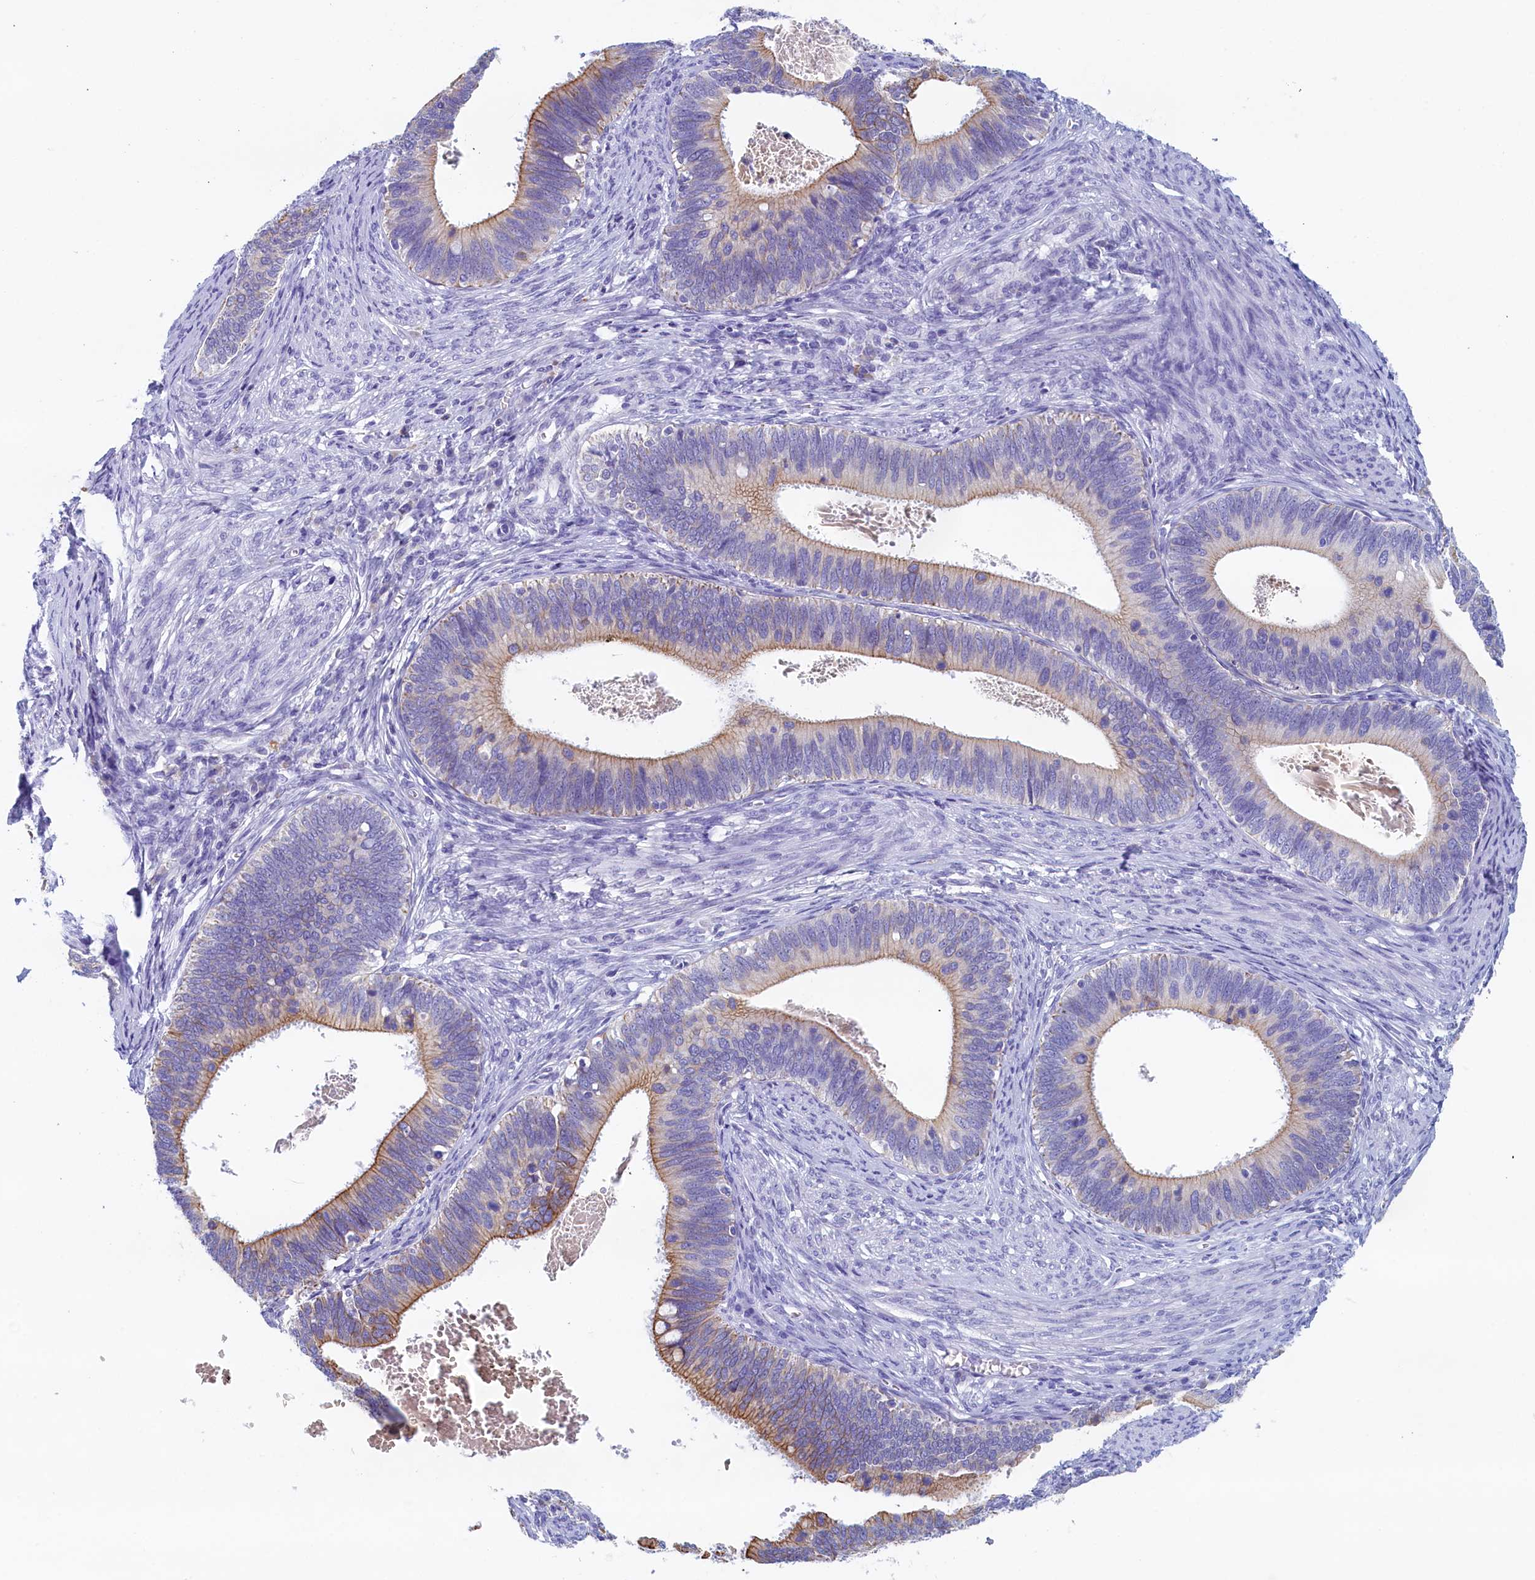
{"staining": {"intensity": "strong", "quantity": "25%-75%", "location": "cytoplasmic/membranous"}, "tissue": "cervical cancer", "cell_type": "Tumor cells", "image_type": "cancer", "snomed": [{"axis": "morphology", "description": "Adenocarcinoma, NOS"}, {"axis": "topography", "description": "Cervix"}], "caption": "Tumor cells show high levels of strong cytoplasmic/membranous staining in approximately 25%-75% of cells in human cervical cancer.", "gene": "GUCA1C", "patient": {"sex": "female", "age": 42}}